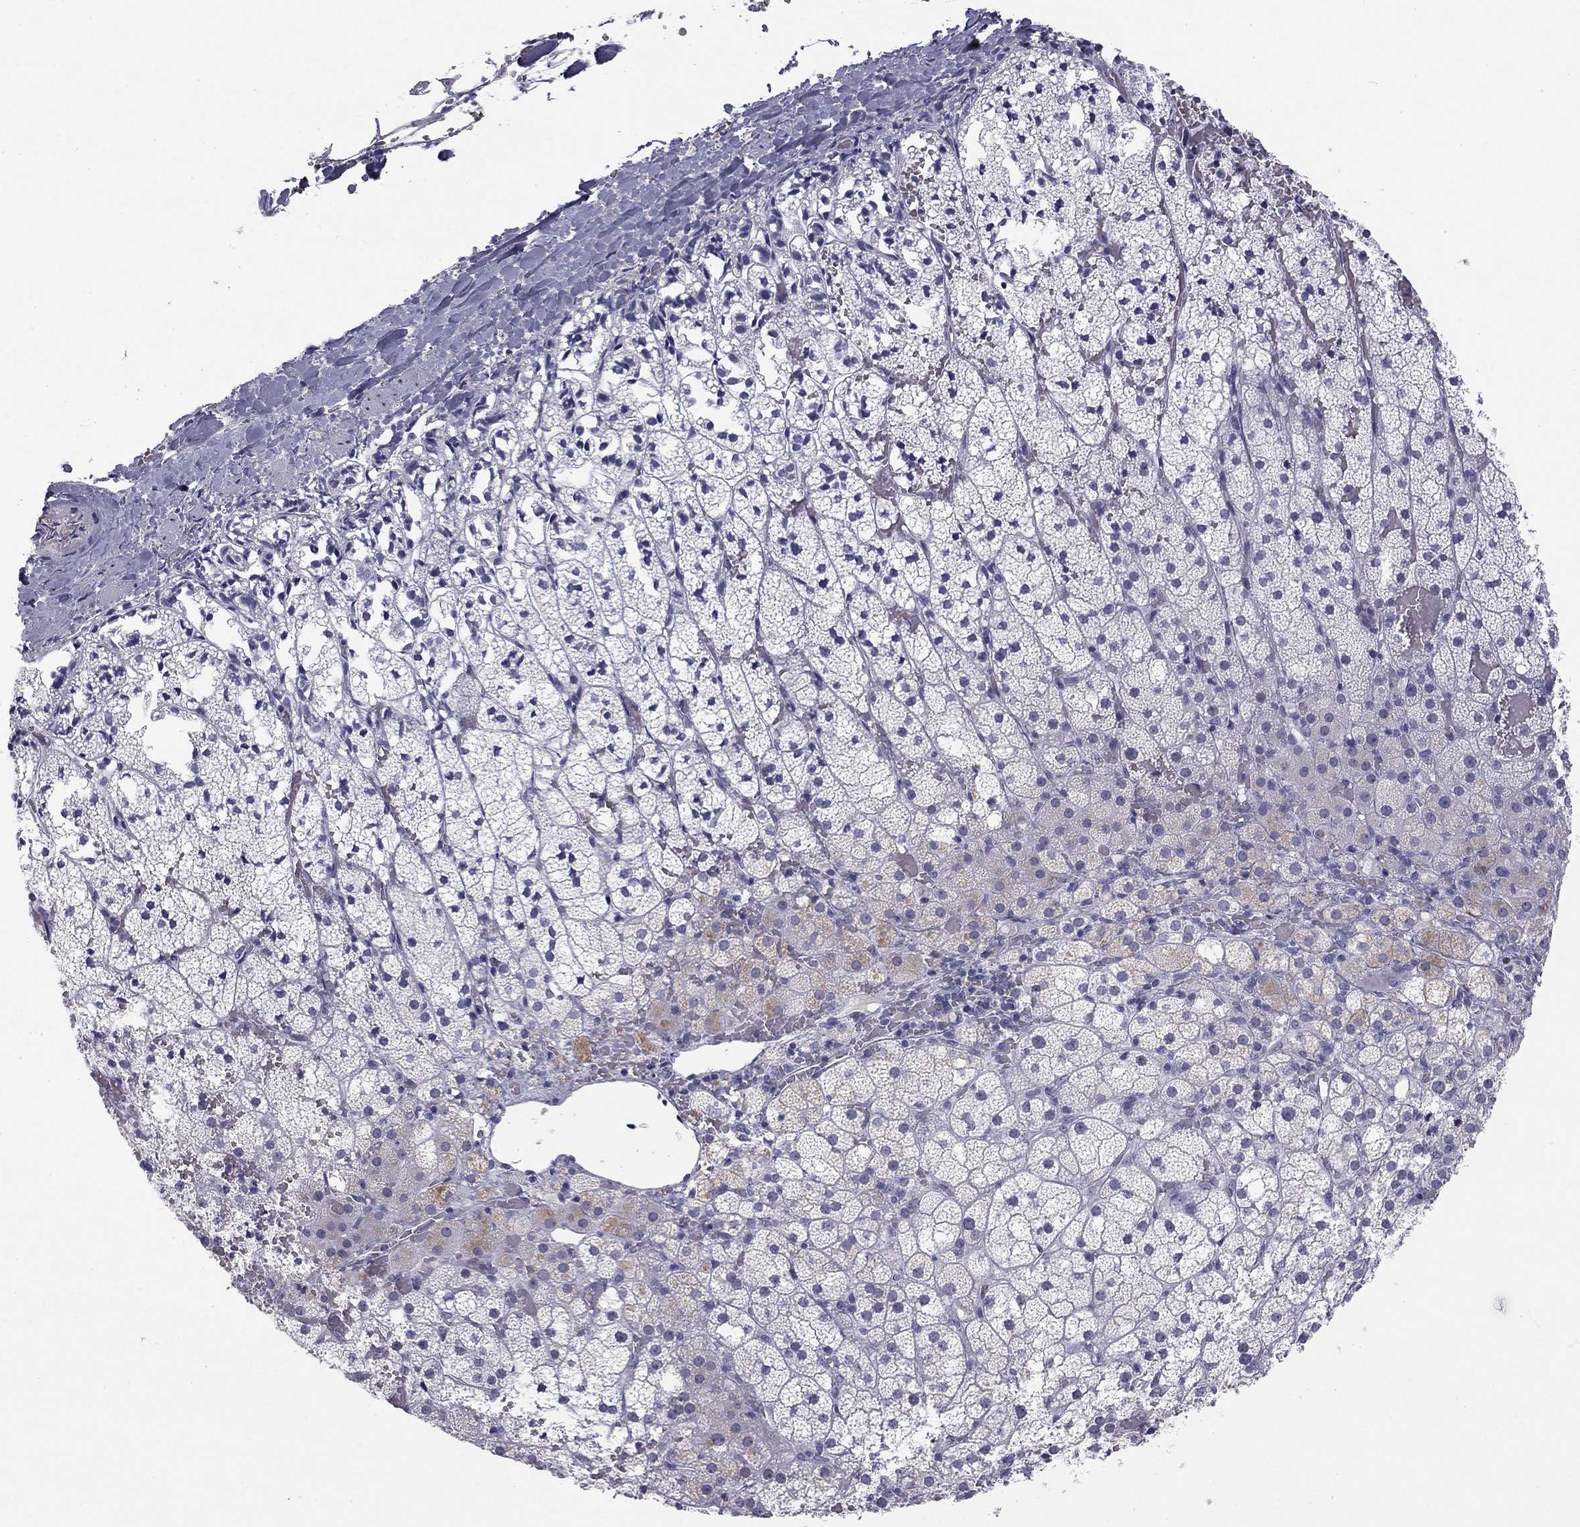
{"staining": {"intensity": "weak", "quantity": "<25%", "location": "cytoplasmic/membranous"}, "tissue": "adrenal gland", "cell_type": "Glandular cells", "image_type": "normal", "snomed": [{"axis": "morphology", "description": "Normal tissue, NOS"}, {"axis": "topography", "description": "Adrenal gland"}], "caption": "Image shows no protein expression in glandular cells of benign adrenal gland.", "gene": "TFAP2B", "patient": {"sex": "male", "age": 53}}